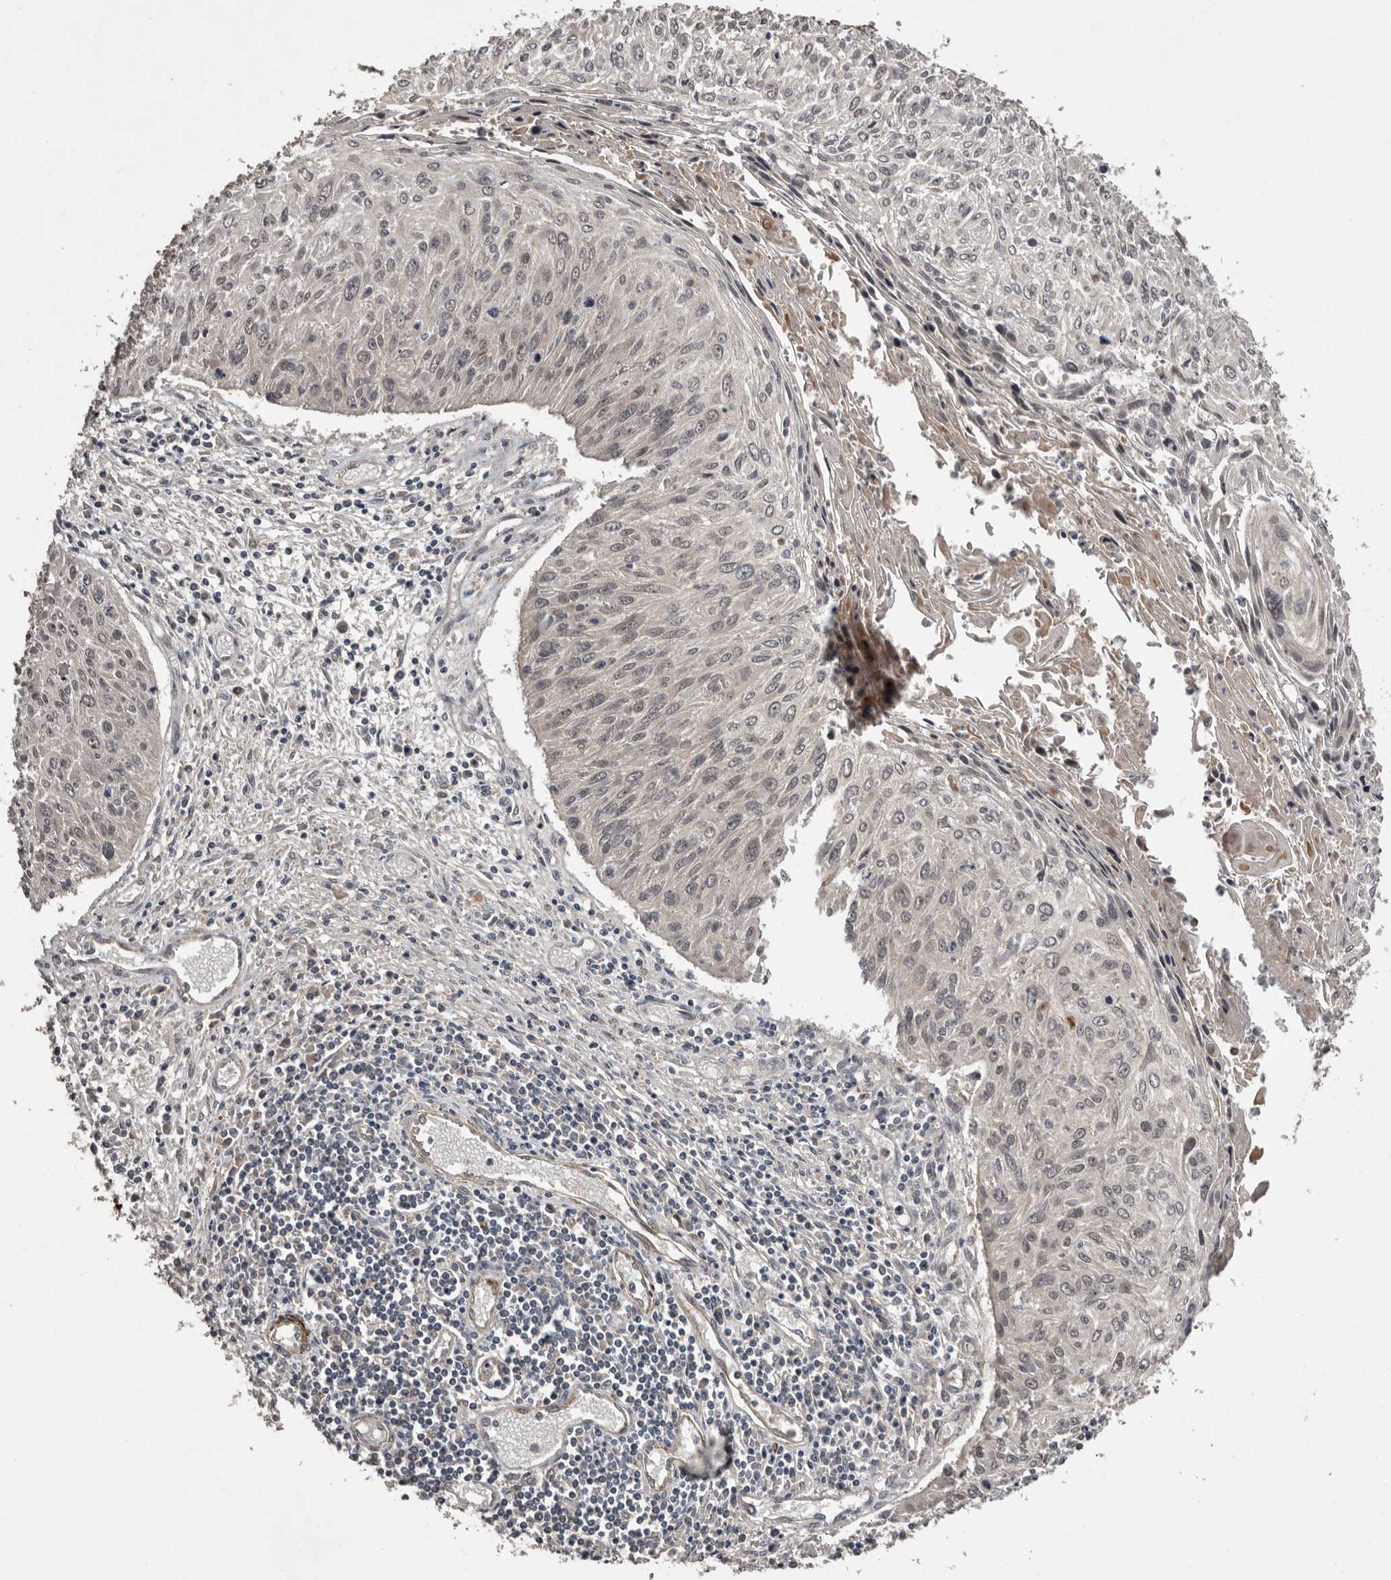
{"staining": {"intensity": "negative", "quantity": "none", "location": "none"}, "tissue": "cervical cancer", "cell_type": "Tumor cells", "image_type": "cancer", "snomed": [{"axis": "morphology", "description": "Squamous cell carcinoma, NOS"}, {"axis": "topography", "description": "Cervix"}], "caption": "DAB immunohistochemical staining of human cervical cancer (squamous cell carcinoma) demonstrates no significant positivity in tumor cells.", "gene": "FGFR4", "patient": {"sex": "female", "age": 51}}